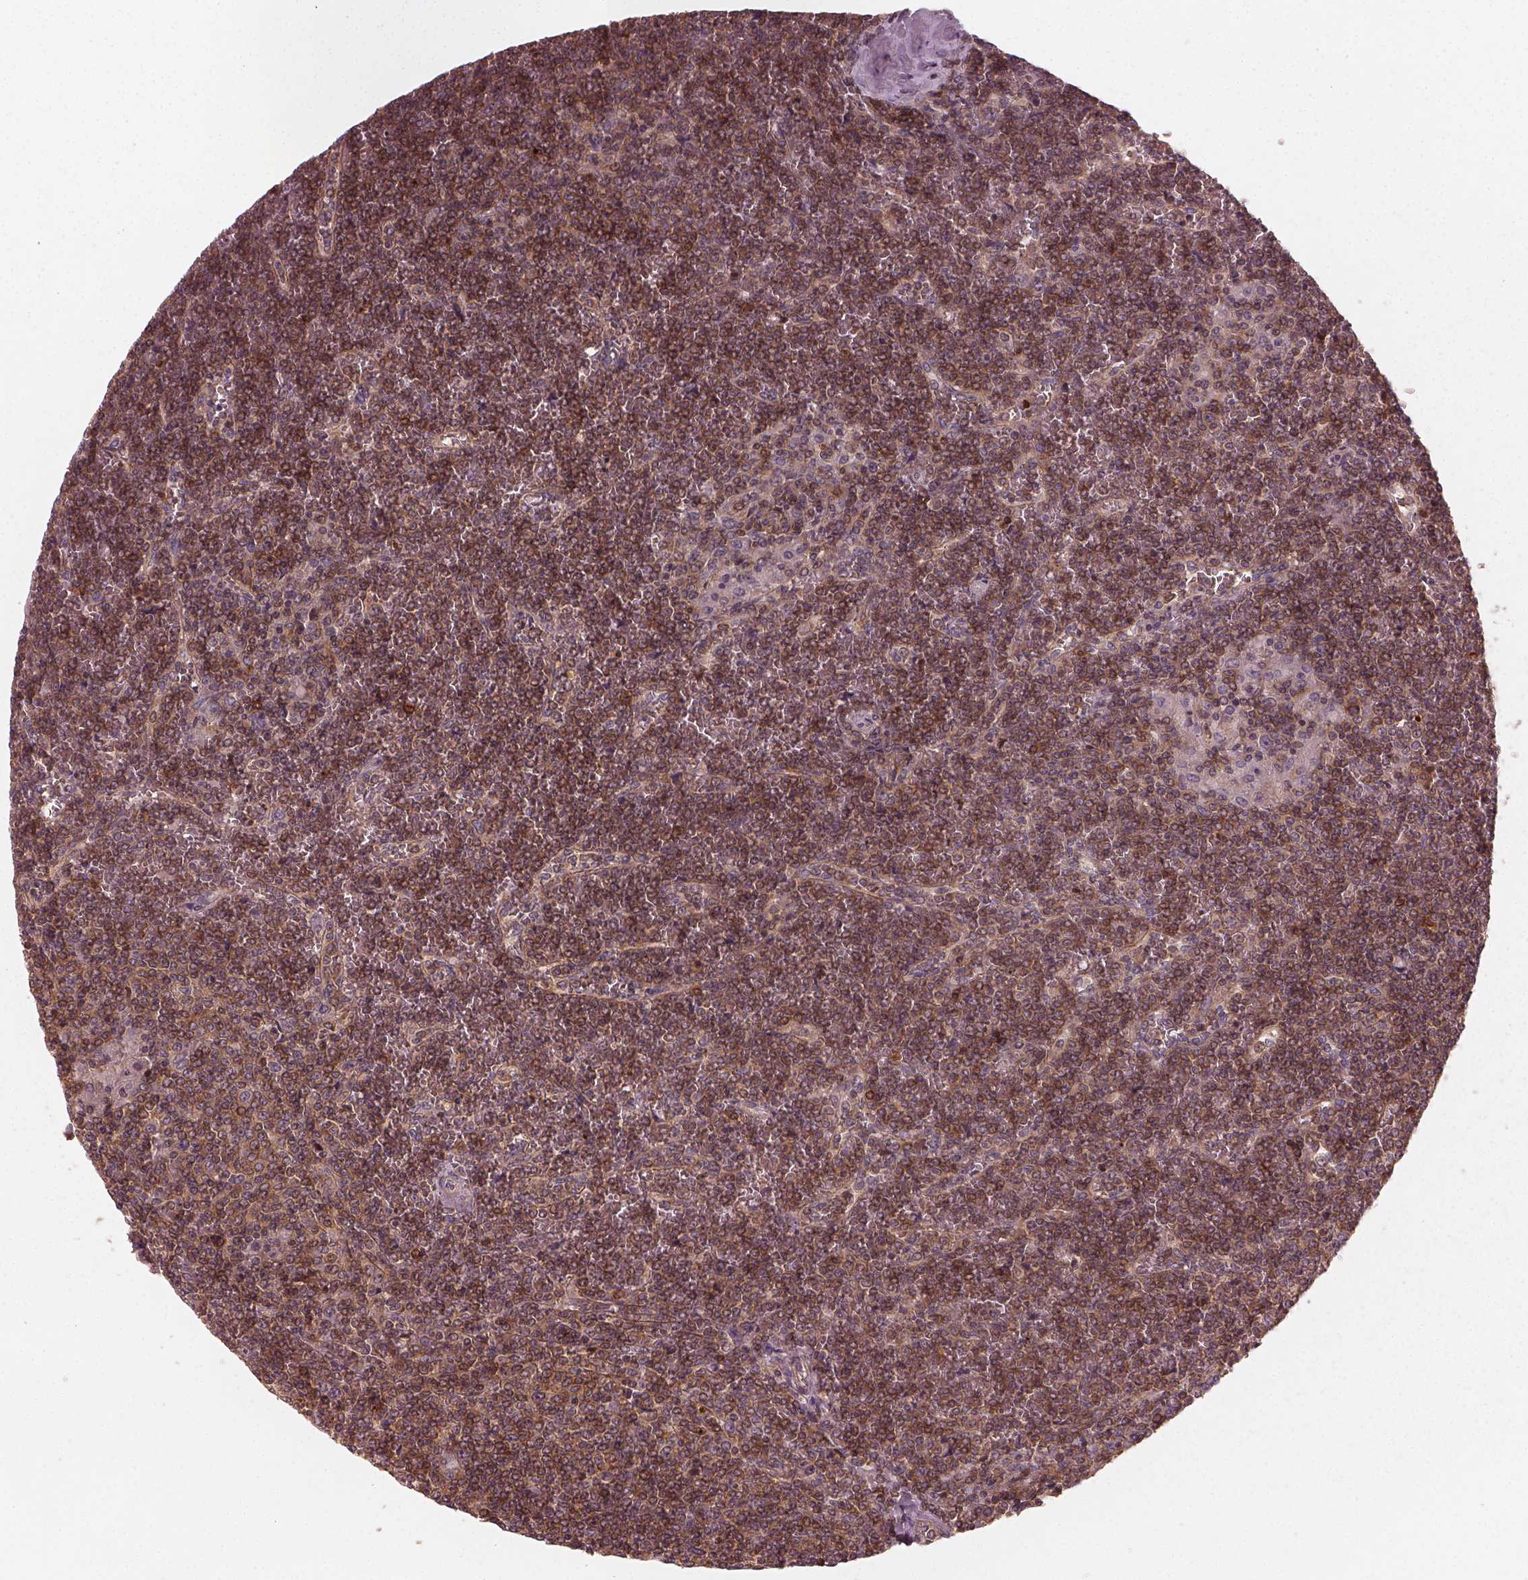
{"staining": {"intensity": "moderate", "quantity": ">75%", "location": "cytoplasmic/membranous"}, "tissue": "lymphoma", "cell_type": "Tumor cells", "image_type": "cancer", "snomed": [{"axis": "morphology", "description": "Malignant lymphoma, non-Hodgkin's type, Low grade"}, {"axis": "topography", "description": "Spleen"}], "caption": "Protein analysis of lymphoma tissue shows moderate cytoplasmic/membranous expression in approximately >75% of tumor cells.", "gene": "FAM107B", "patient": {"sex": "female", "age": 19}}